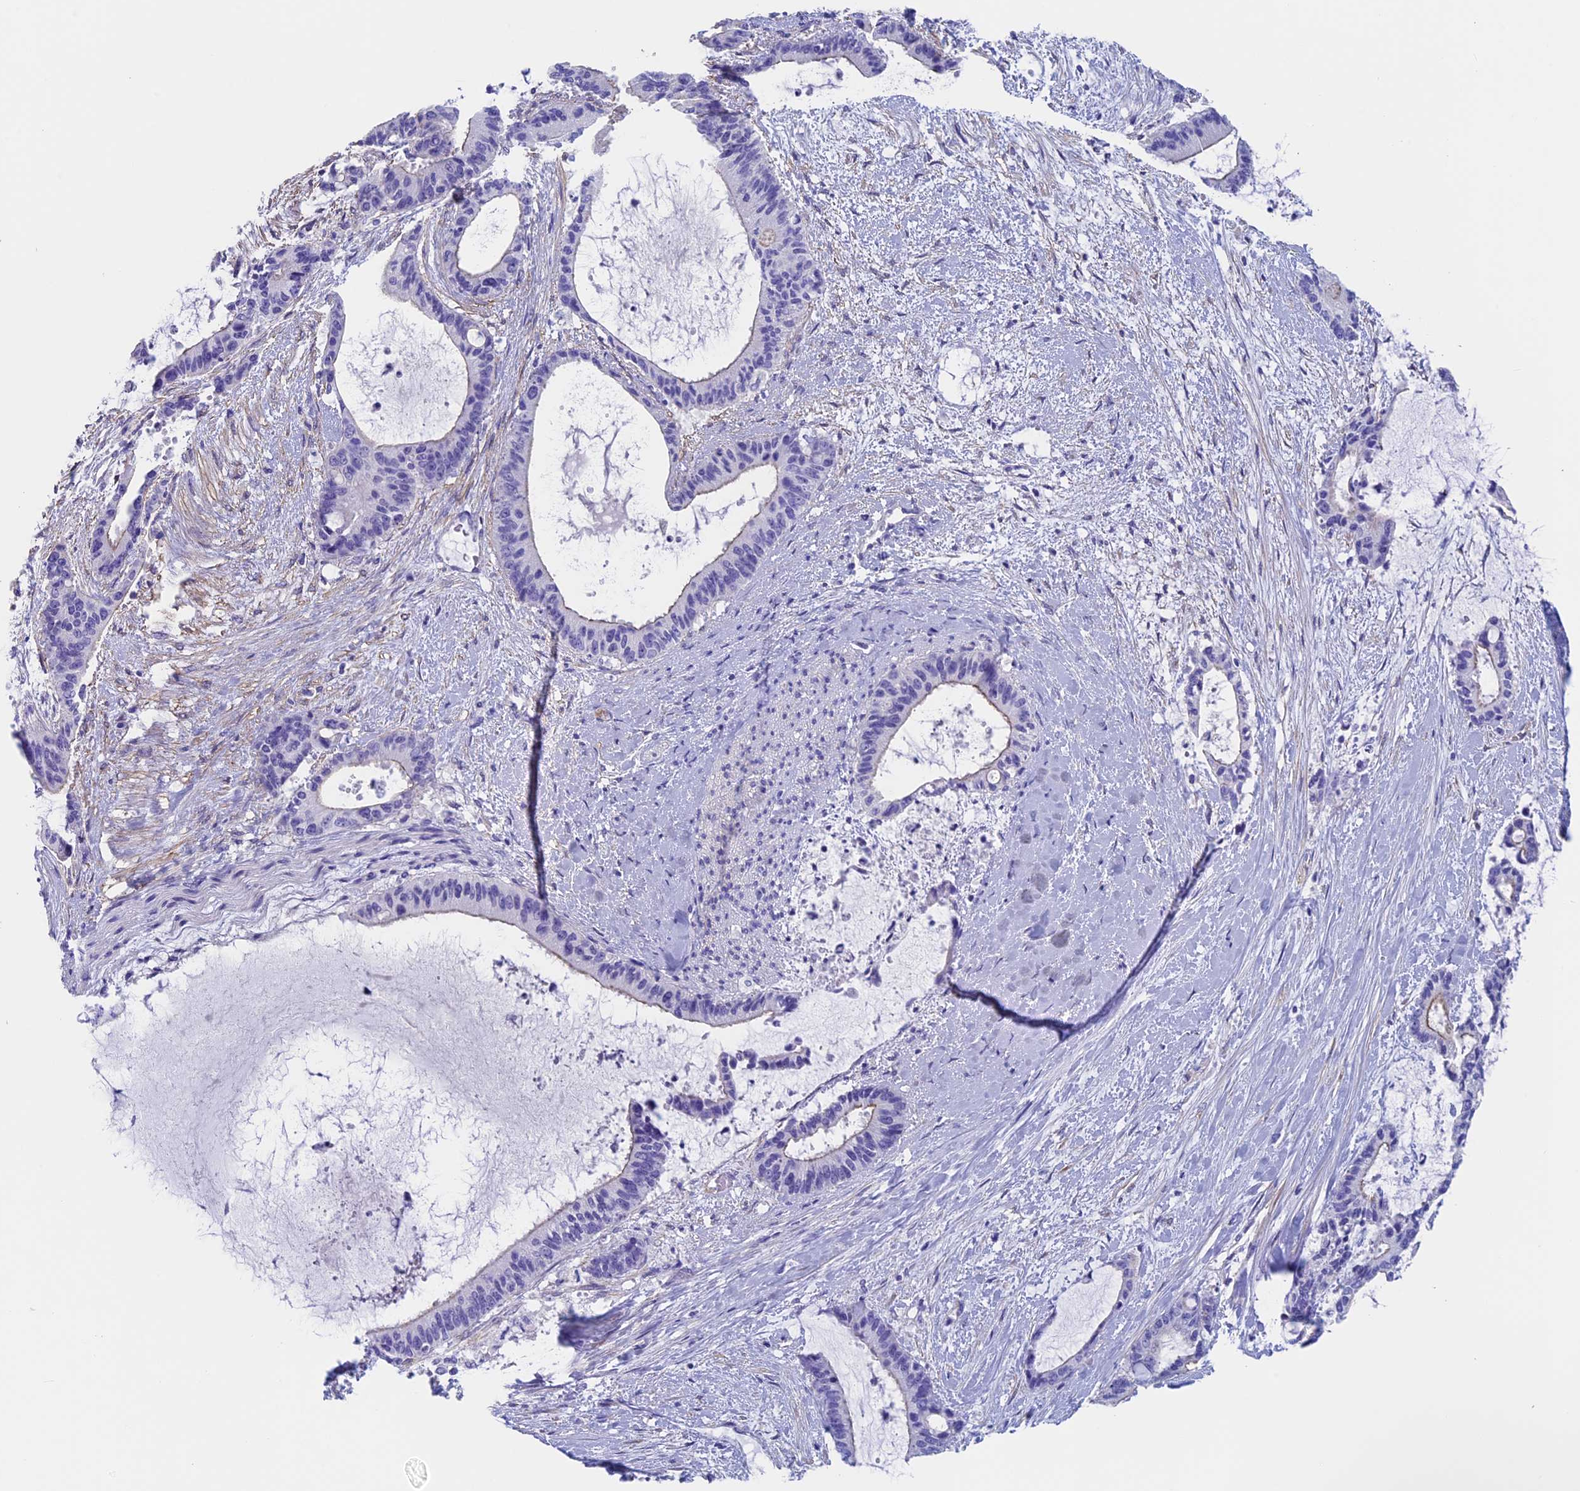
{"staining": {"intensity": "negative", "quantity": "none", "location": "none"}, "tissue": "liver cancer", "cell_type": "Tumor cells", "image_type": "cancer", "snomed": [{"axis": "morphology", "description": "Normal tissue, NOS"}, {"axis": "morphology", "description": "Cholangiocarcinoma"}, {"axis": "topography", "description": "Liver"}, {"axis": "topography", "description": "Peripheral nerve tissue"}], "caption": "There is no significant expression in tumor cells of cholangiocarcinoma (liver).", "gene": "ADH7", "patient": {"sex": "female", "age": 73}}